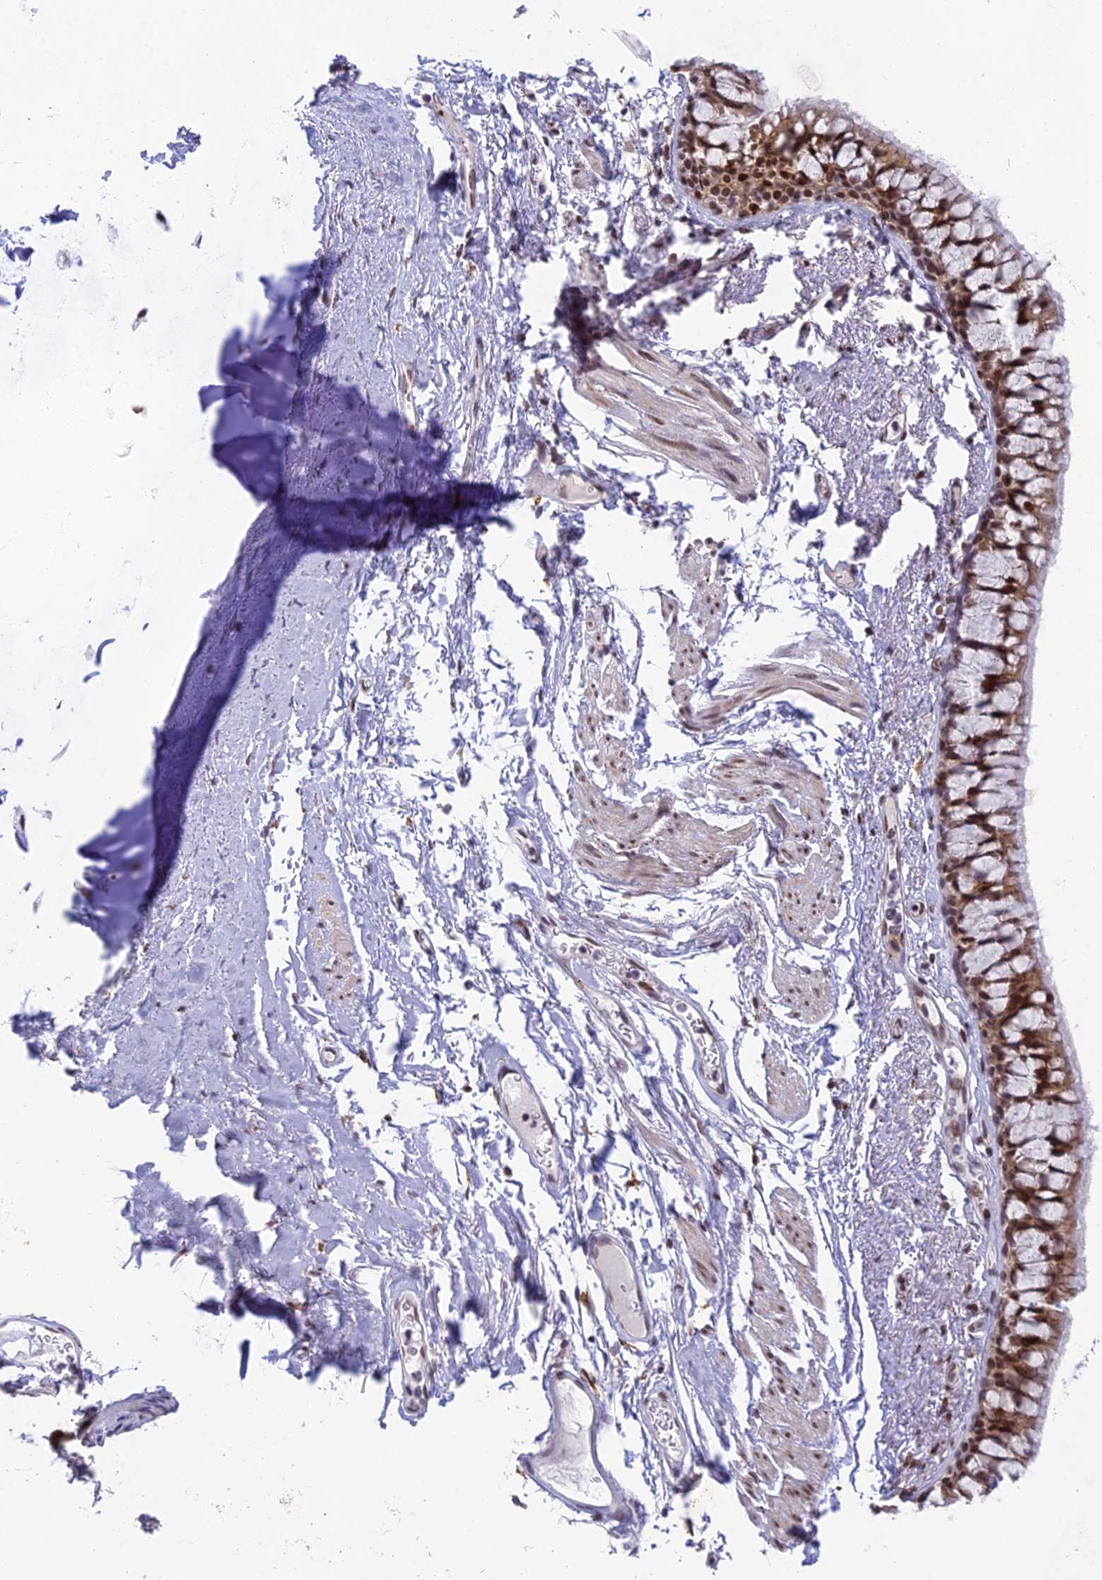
{"staining": {"intensity": "moderate", "quantity": "<25%", "location": "nuclear"}, "tissue": "adipose tissue", "cell_type": "Adipocytes", "image_type": "normal", "snomed": [{"axis": "morphology", "description": "Normal tissue, NOS"}, {"axis": "topography", "description": "Cartilage tissue"}, {"axis": "topography", "description": "Bronchus"}], "caption": "Adipose tissue stained with immunohistochemistry (IHC) demonstrates moderate nuclear staining in about <25% of adipocytes.", "gene": "ABHD17A", "patient": {"sex": "female", "age": 73}}